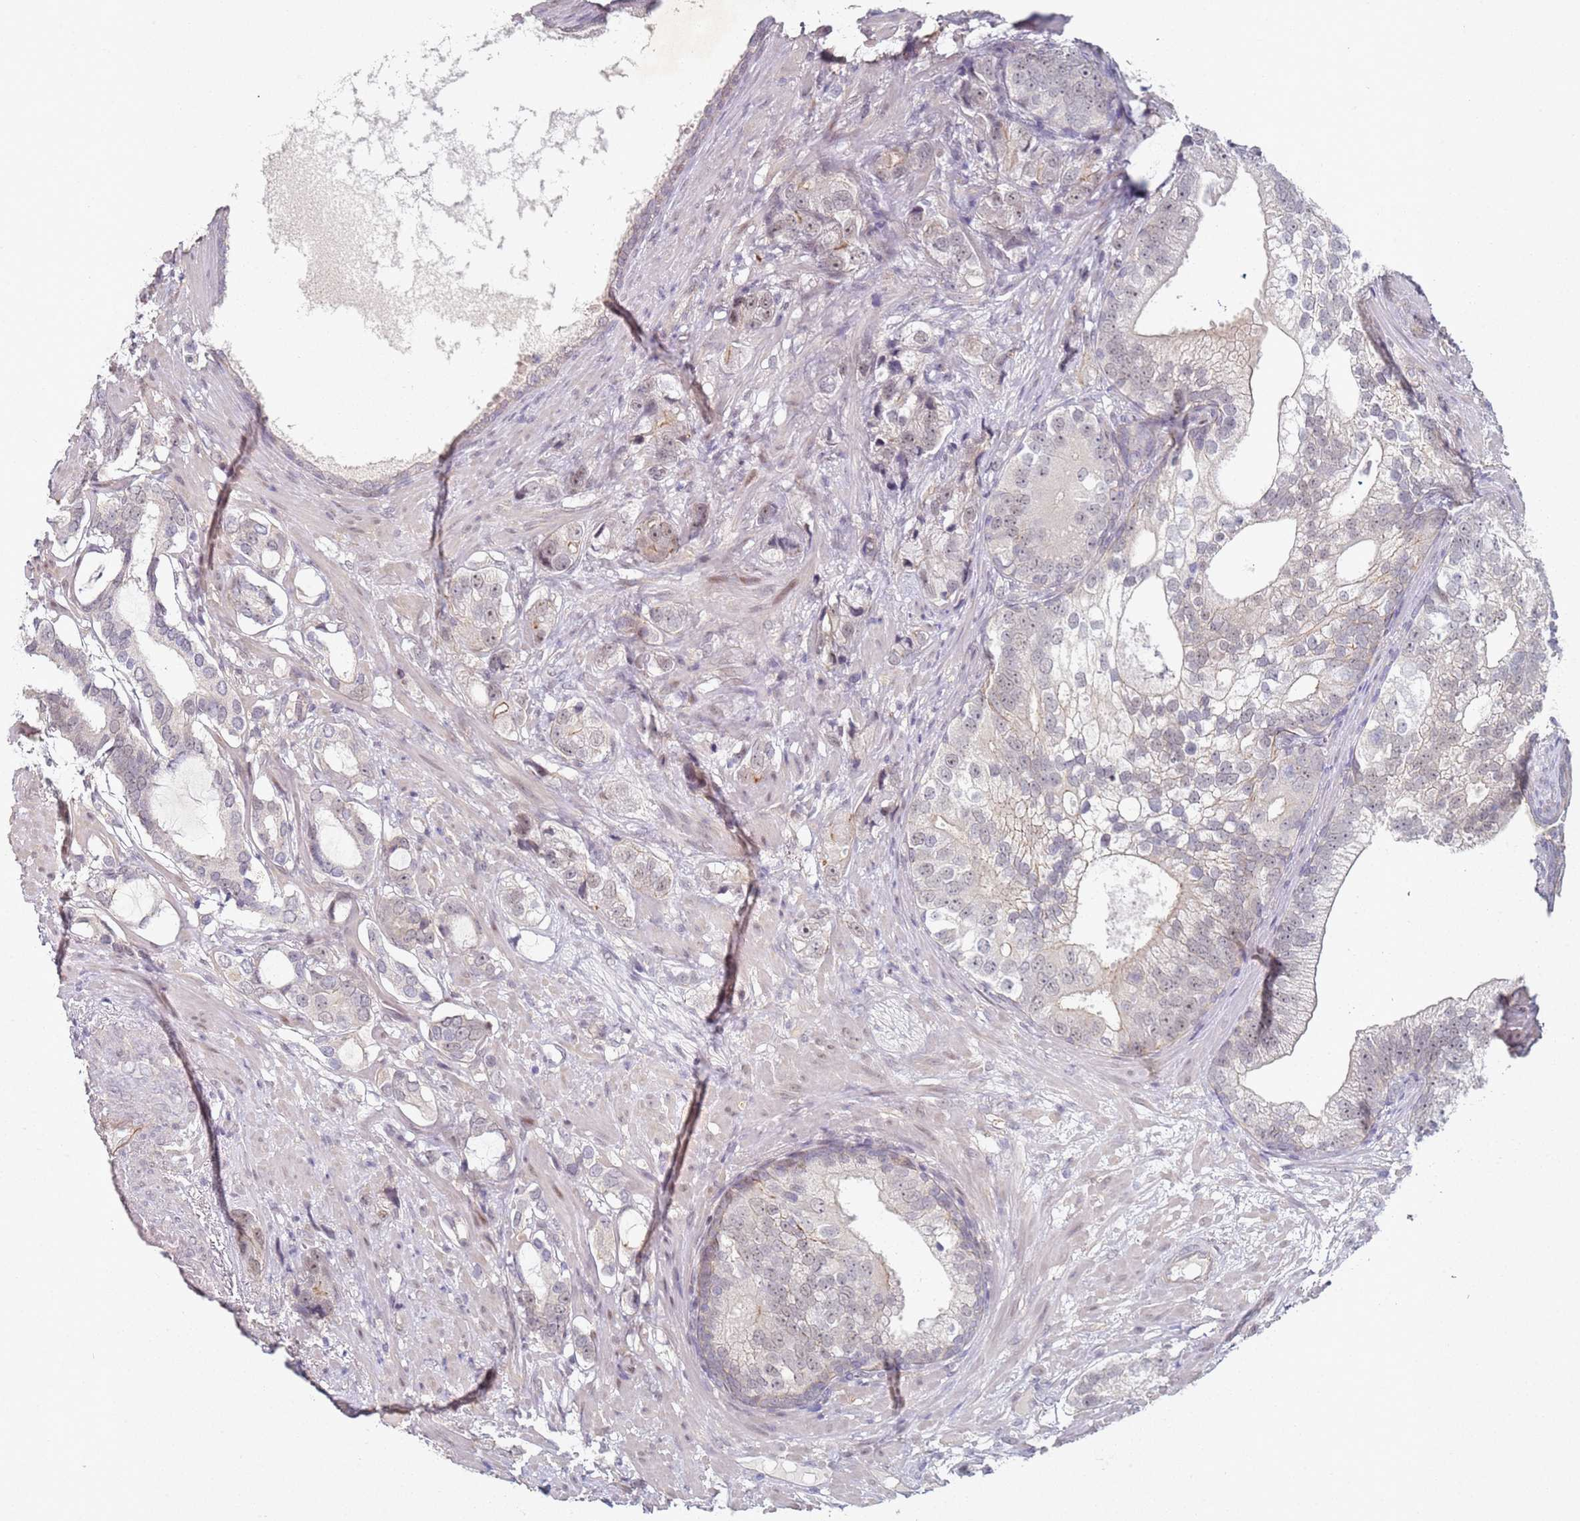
{"staining": {"intensity": "weak", "quantity": "25%-75%", "location": "nuclear"}, "tissue": "prostate cancer", "cell_type": "Tumor cells", "image_type": "cancer", "snomed": [{"axis": "morphology", "description": "Adenocarcinoma, High grade"}, {"axis": "topography", "description": "Prostate"}], "caption": "Adenocarcinoma (high-grade) (prostate) stained with a brown dye demonstrates weak nuclear positive positivity in about 25%-75% of tumor cells.", "gene": "ATF6B", "patient": {"sex": "male", "age": 75}}